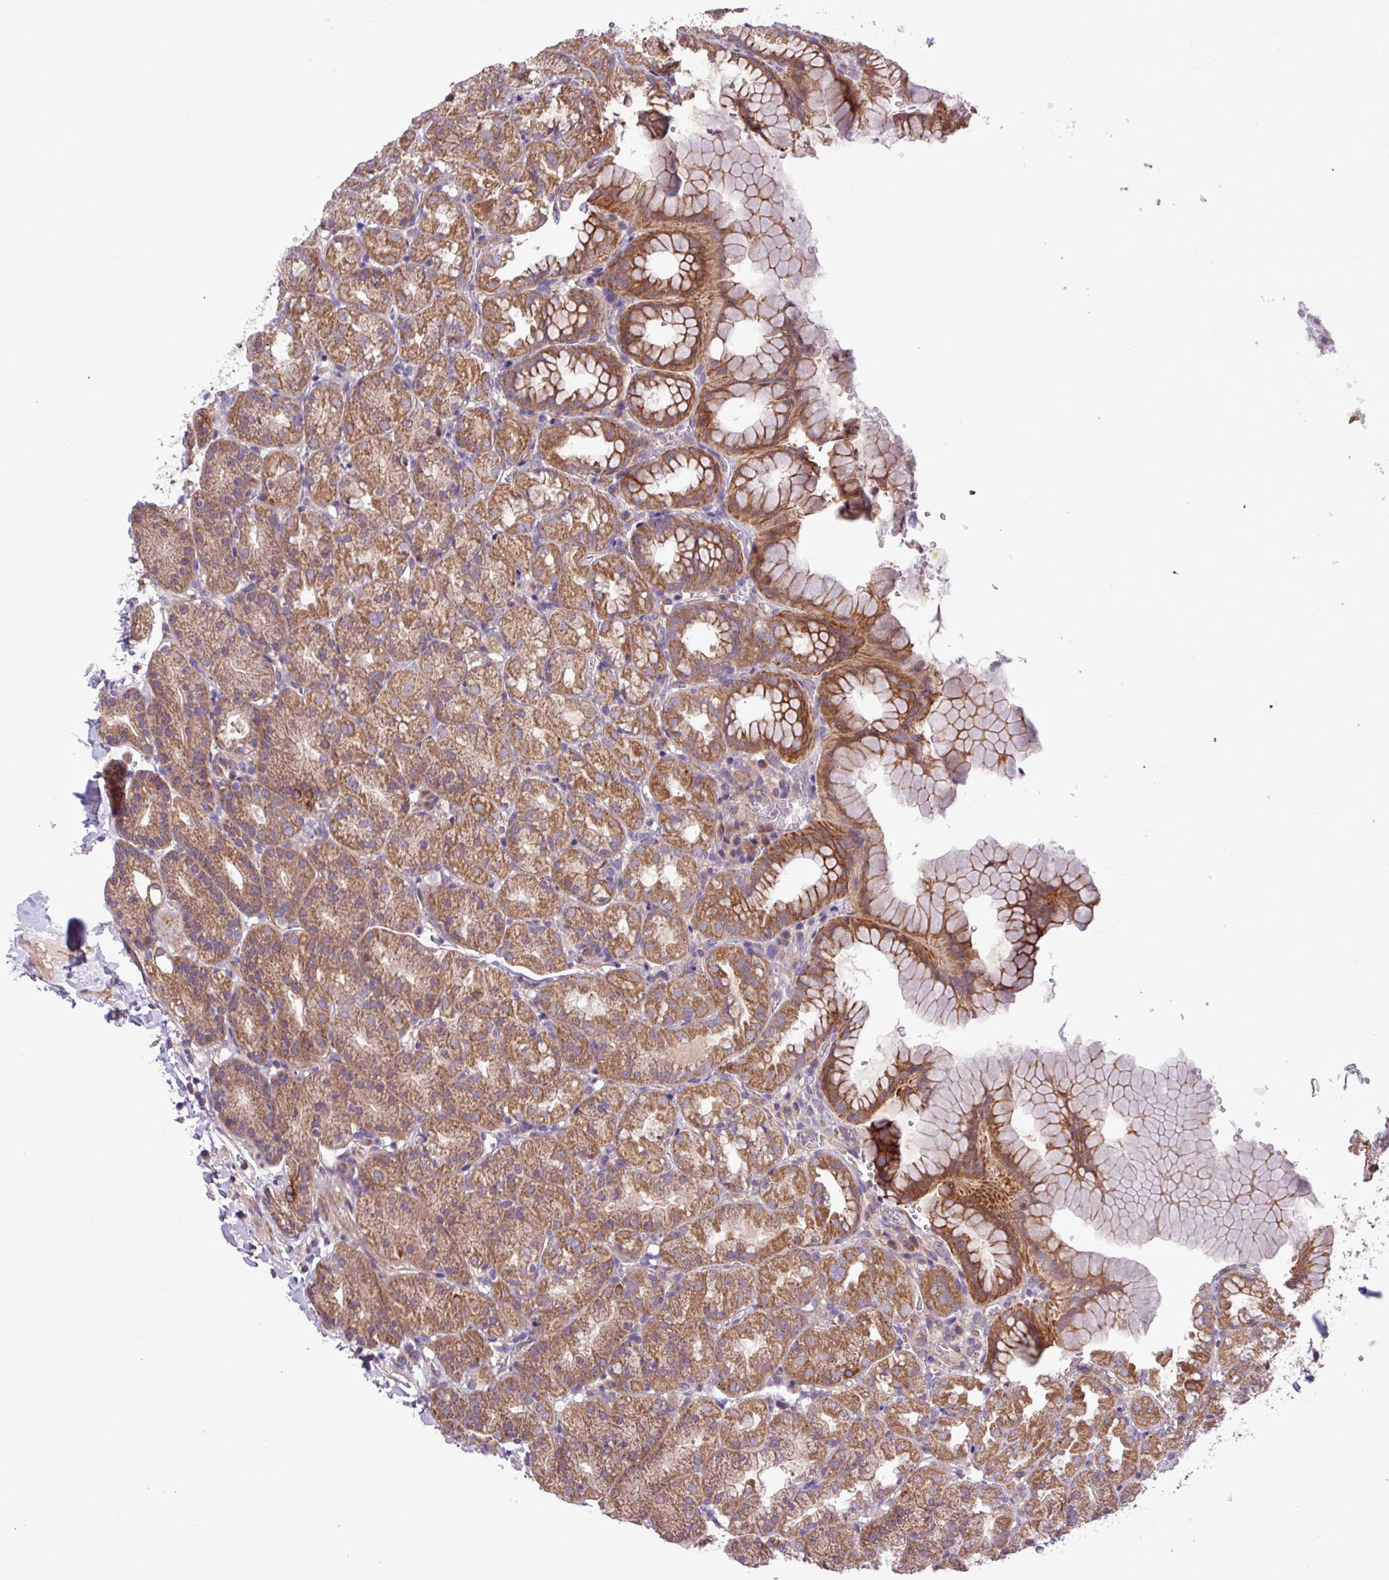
{"staining": {"intensity": "moderate", "quantity": ">75%", "location": "cytoplasmic/membranous"}, "tissue": "stomach", "cell_type": "Glandular cells", "image_type": "normal", "snomed": [{"axis": "morphology", "description": "Normal tissue, NOS"}, {"axis": "topography", "description": "Stomach, upper"}], "caption": "Protein staining of normal stomach shows moderate cytoplasmic/membranous expression in approximately >75% of glandular cells.", "gene": "TIMM10B", "patient": {"sex": "female", "age": 81}}